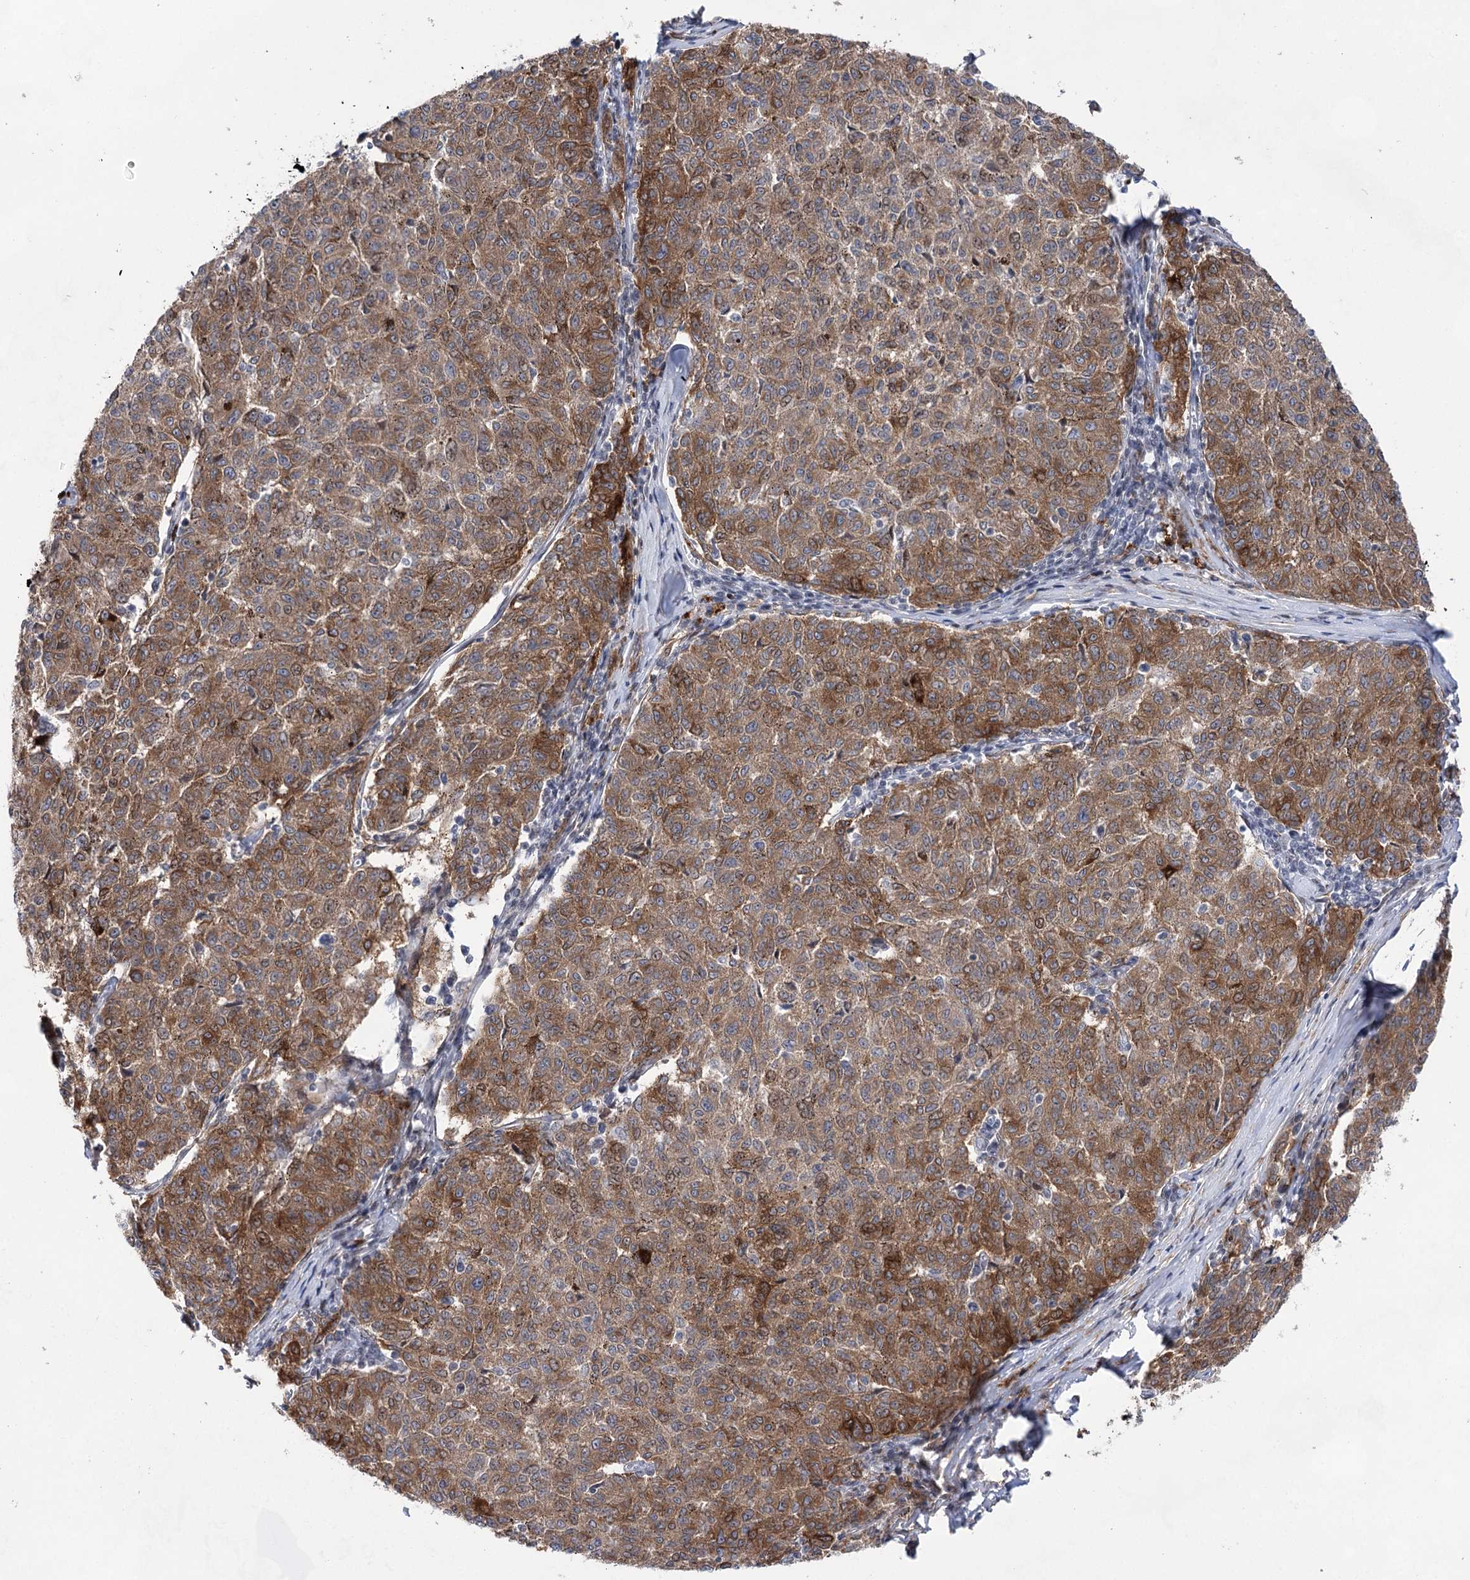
{"staining": {"intensity": "moderate", "quantity": ">75%", "location": "cytoplasmic/membranous"}, "tissue": "melanoma", "cell_type": "Tumor cells", "image_type": "cancer", "snomed": [{"axis": "morphology", "description": "Malignant melanoma, NOS"}, {"axis": "topography", "description": "Skin"}], "caption": "Immunohistochemical staining of malignant melanoma displays medium levels of moderate cytoplasmic/membranous protein staining in approximately >75% of tumor cells.", "gene": "UGDH", "patient": {"sex": "female", "age": 72}}